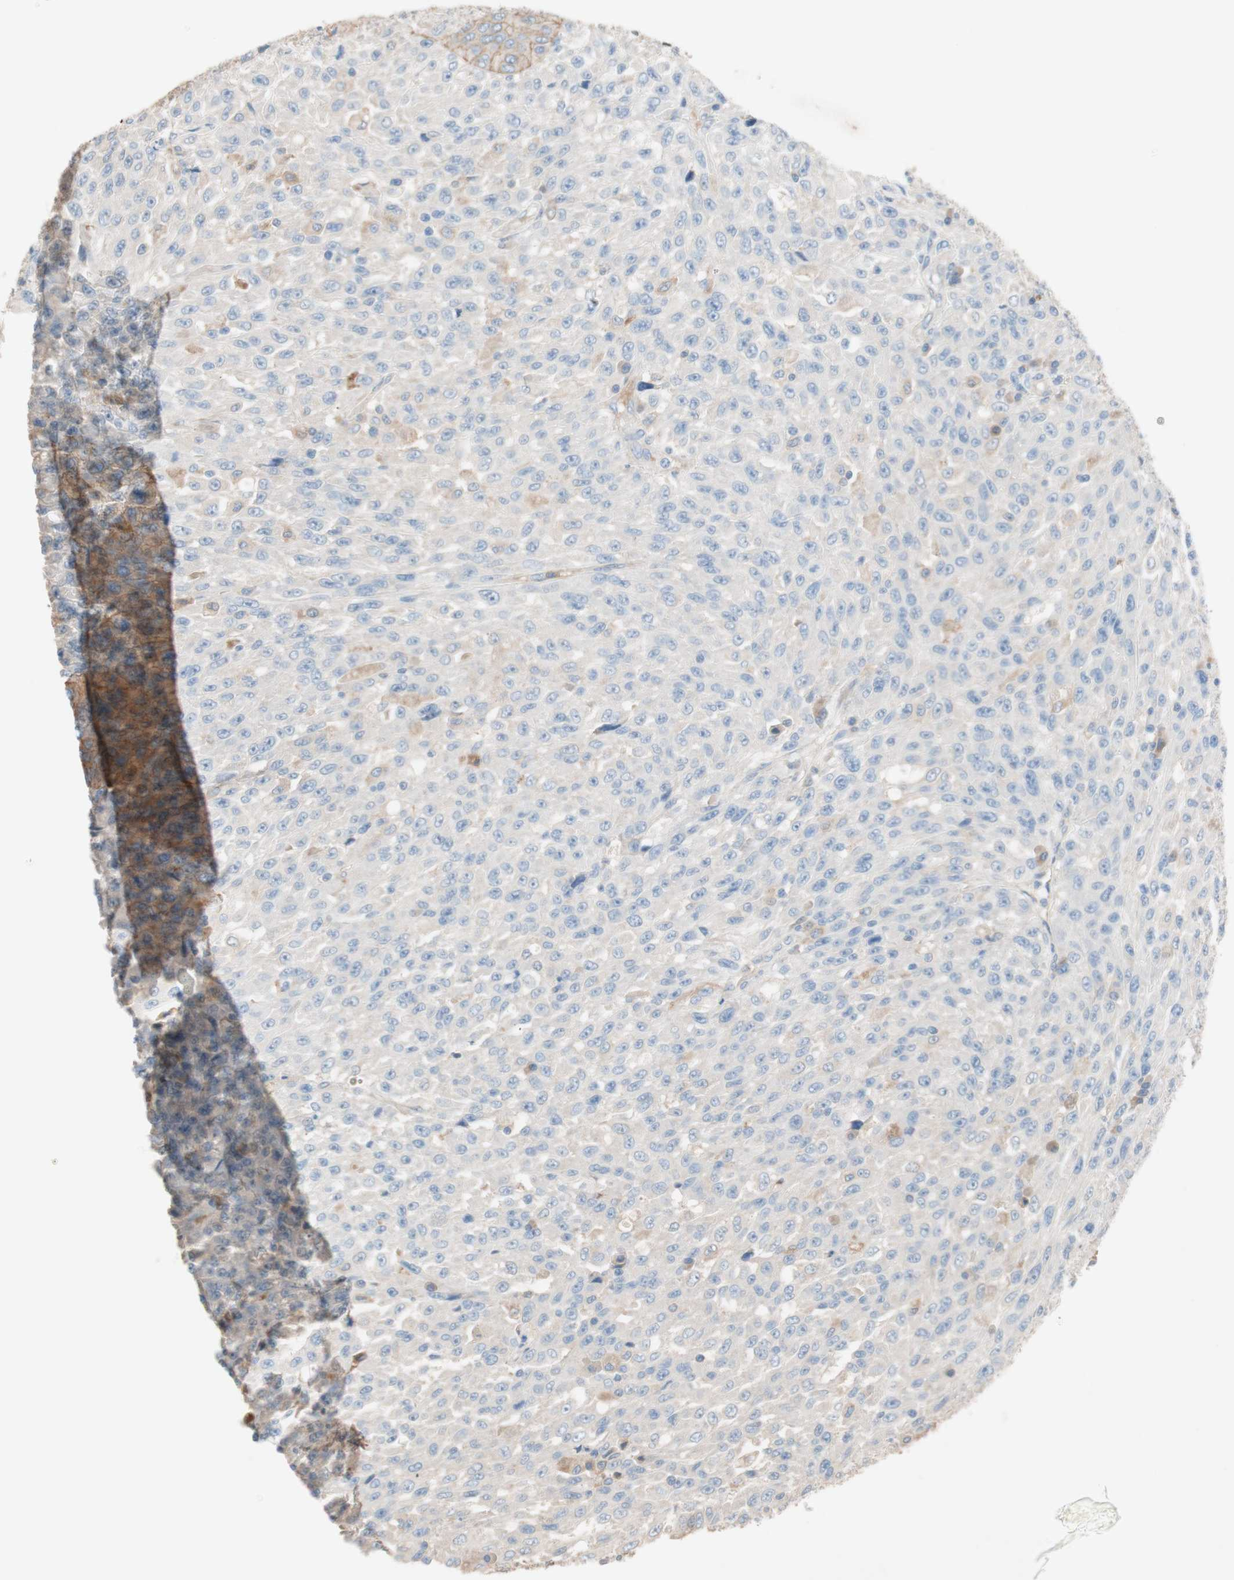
{"staining": {"intensity": "moderate", "quantity": "<25%", "location": "cytoplasmic/membranous"}, "tissue": "urothelial cancer", "cell_type": "Tumor cells", "image_type": "cancer", "snomed": [{"axis": "morphology", "description": "Urothelial carcinoma, High grade"}, {"axis": "topography", "description": "Urinary bladder"}], "caption": "High-magnification brightfield microscopy of urothelial cancer stained with DAB (brown) and counterstained with hematoxylin (blue). tumor cells exhibit moderate cytoplasmic/membranous expression is seen in about<25% of cells.", "gene": "GLUL", "patient": {"sex": "male", "age": 66}}